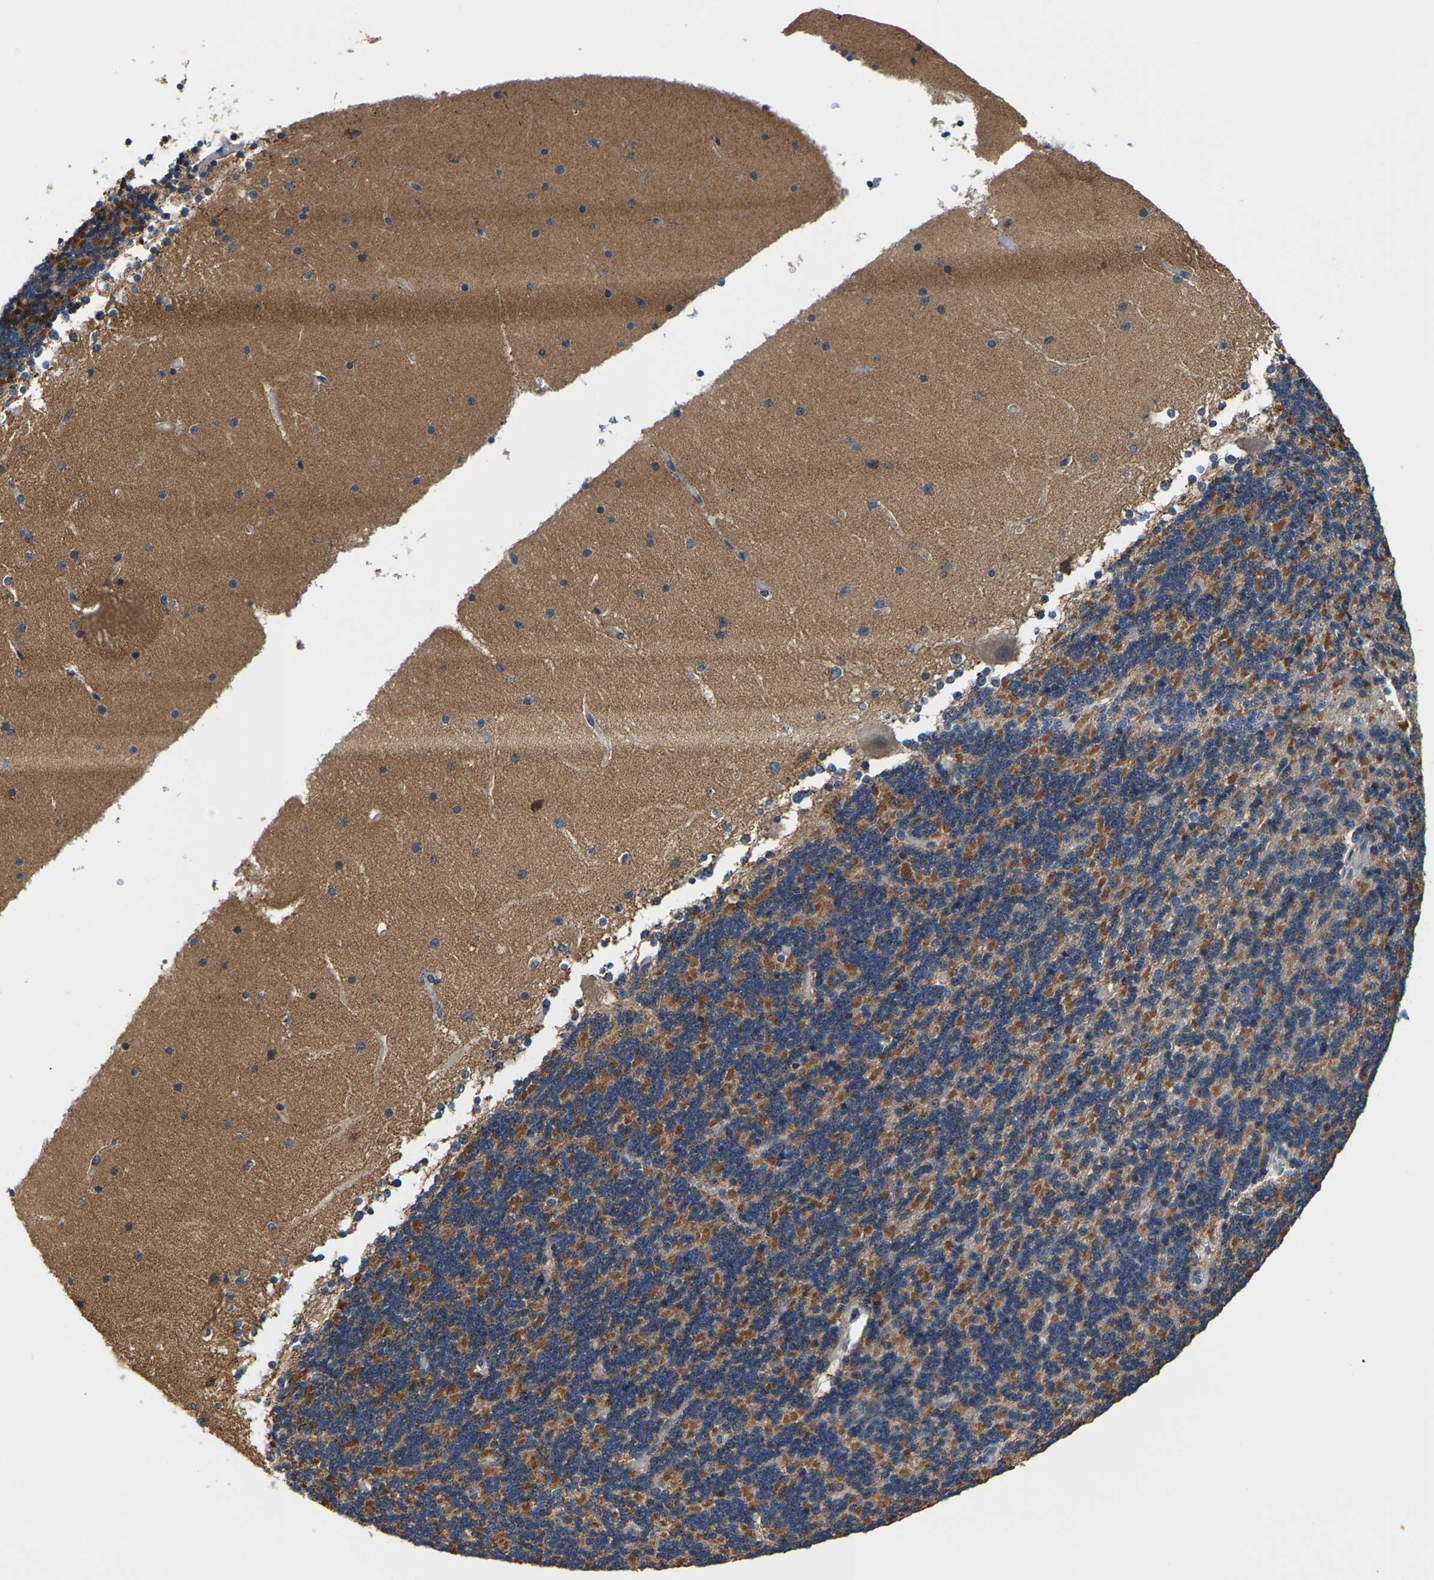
{"staining": {"intensity": "moderate", "quantity": "25%-75%", "location": "cytoplasmic/membranous"}, "tissue": "cerebellum", "cell_type": "Cells in granular layer", "image_type": "normal", "snomed": [{"axis": "morphology", "description": "Normal tissue, NOS"}, {"axis": "topography", "description": "Cerebellum"}], "caption": "Cells in granular layer show moderate cytoplasmic/membranous staining in about 25%-75% of cells in unremarkable cerebellum.", "gene": "SHMT2", "patient": {"sex": "female", "age": 19}}